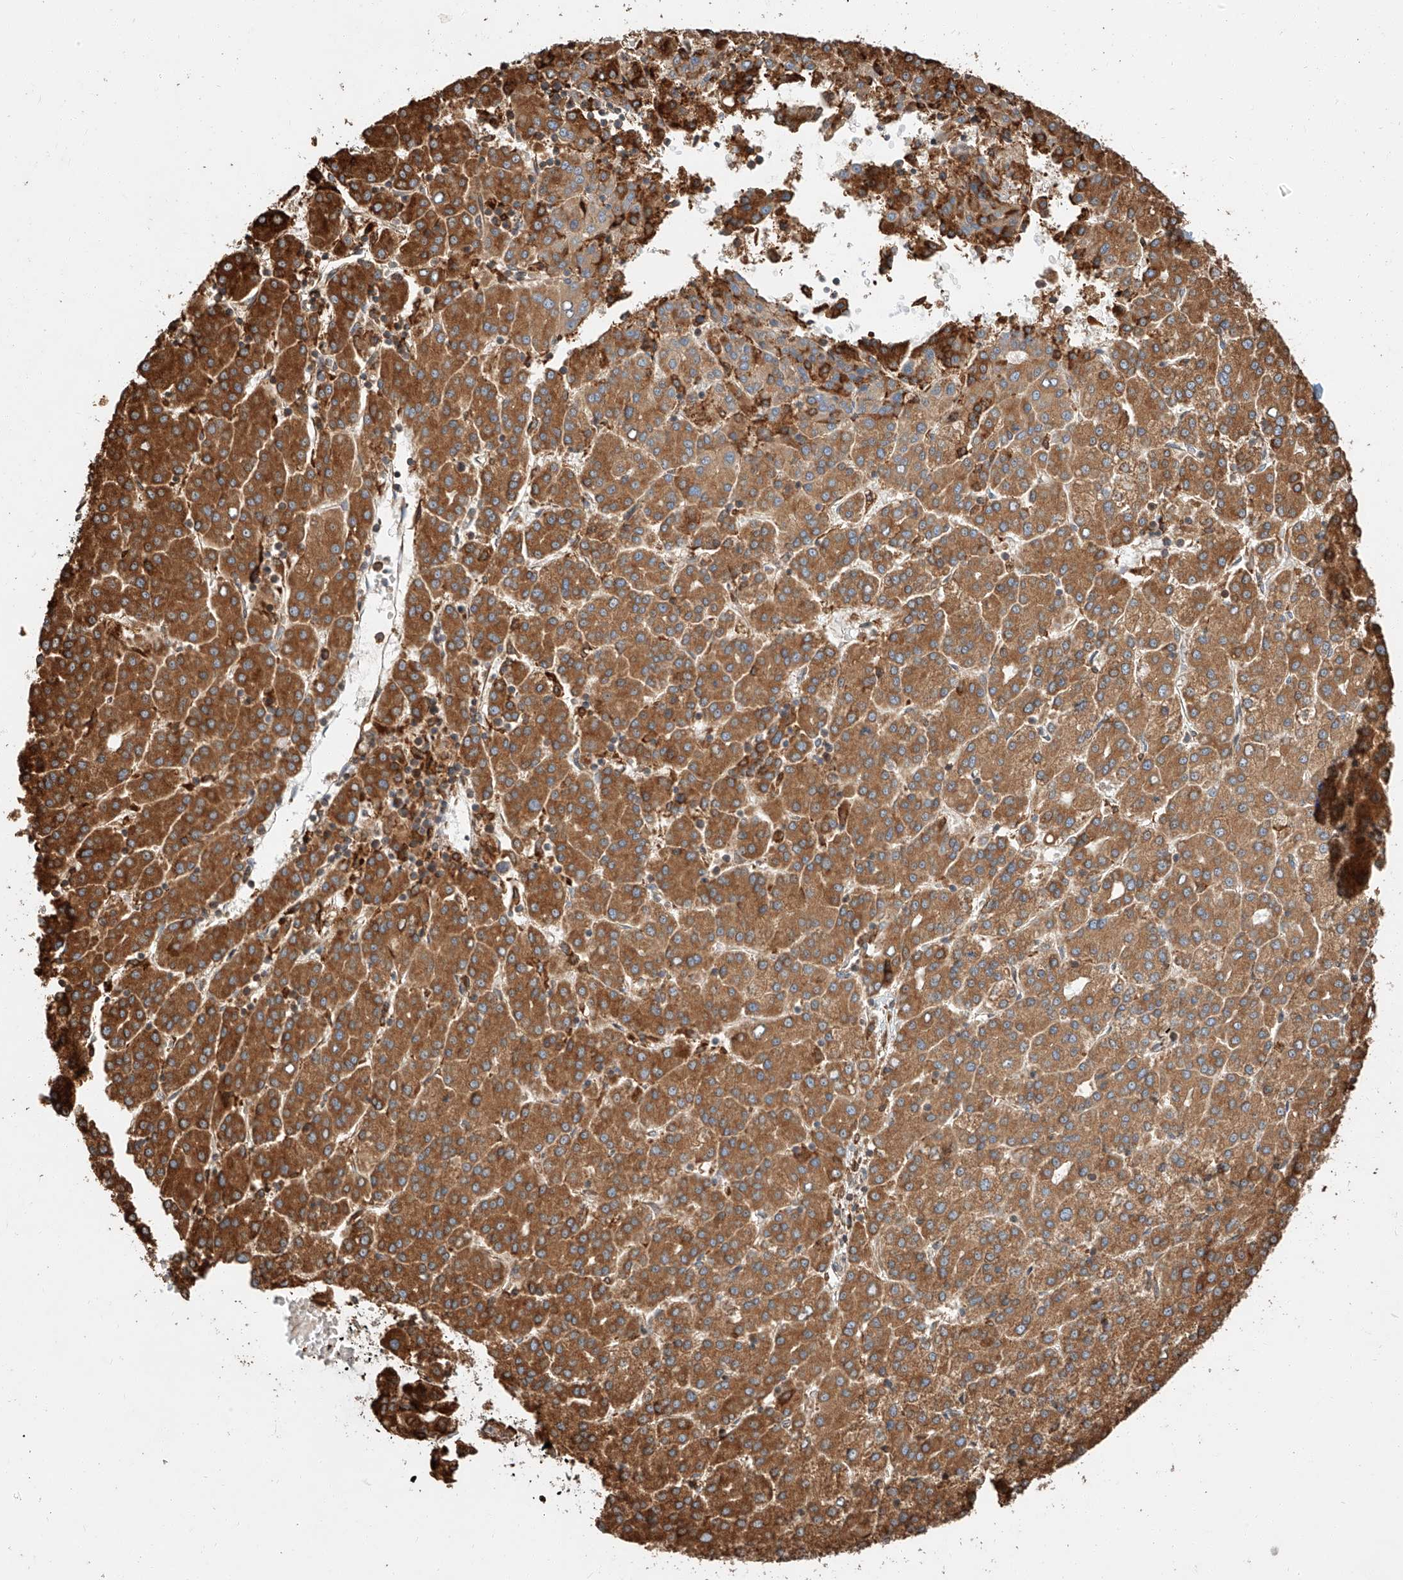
{"staining": {"intensity": "strong", "quantity": ">75%", "location": "cytoplasmic/membranous"}, "tissue": "liver cancer", "cell_type": "Tumor cells", "image_type": "cancer", "snomed": [{"axis": "morphology", "description": "Carcinoma, Hepatocellular, NOS"}, {"axis": "topography", "description": "Liver"}], "caption": "High-power microscopy captured an IHC image of liver hepatocellular carcinoma, revealing strong cytoplasmic/membranous expression in about >75% of tumor cells. Nuclei are stained in blue.", "gene": "ZNF84", "patient": {"sex": "female", "age": 58}}